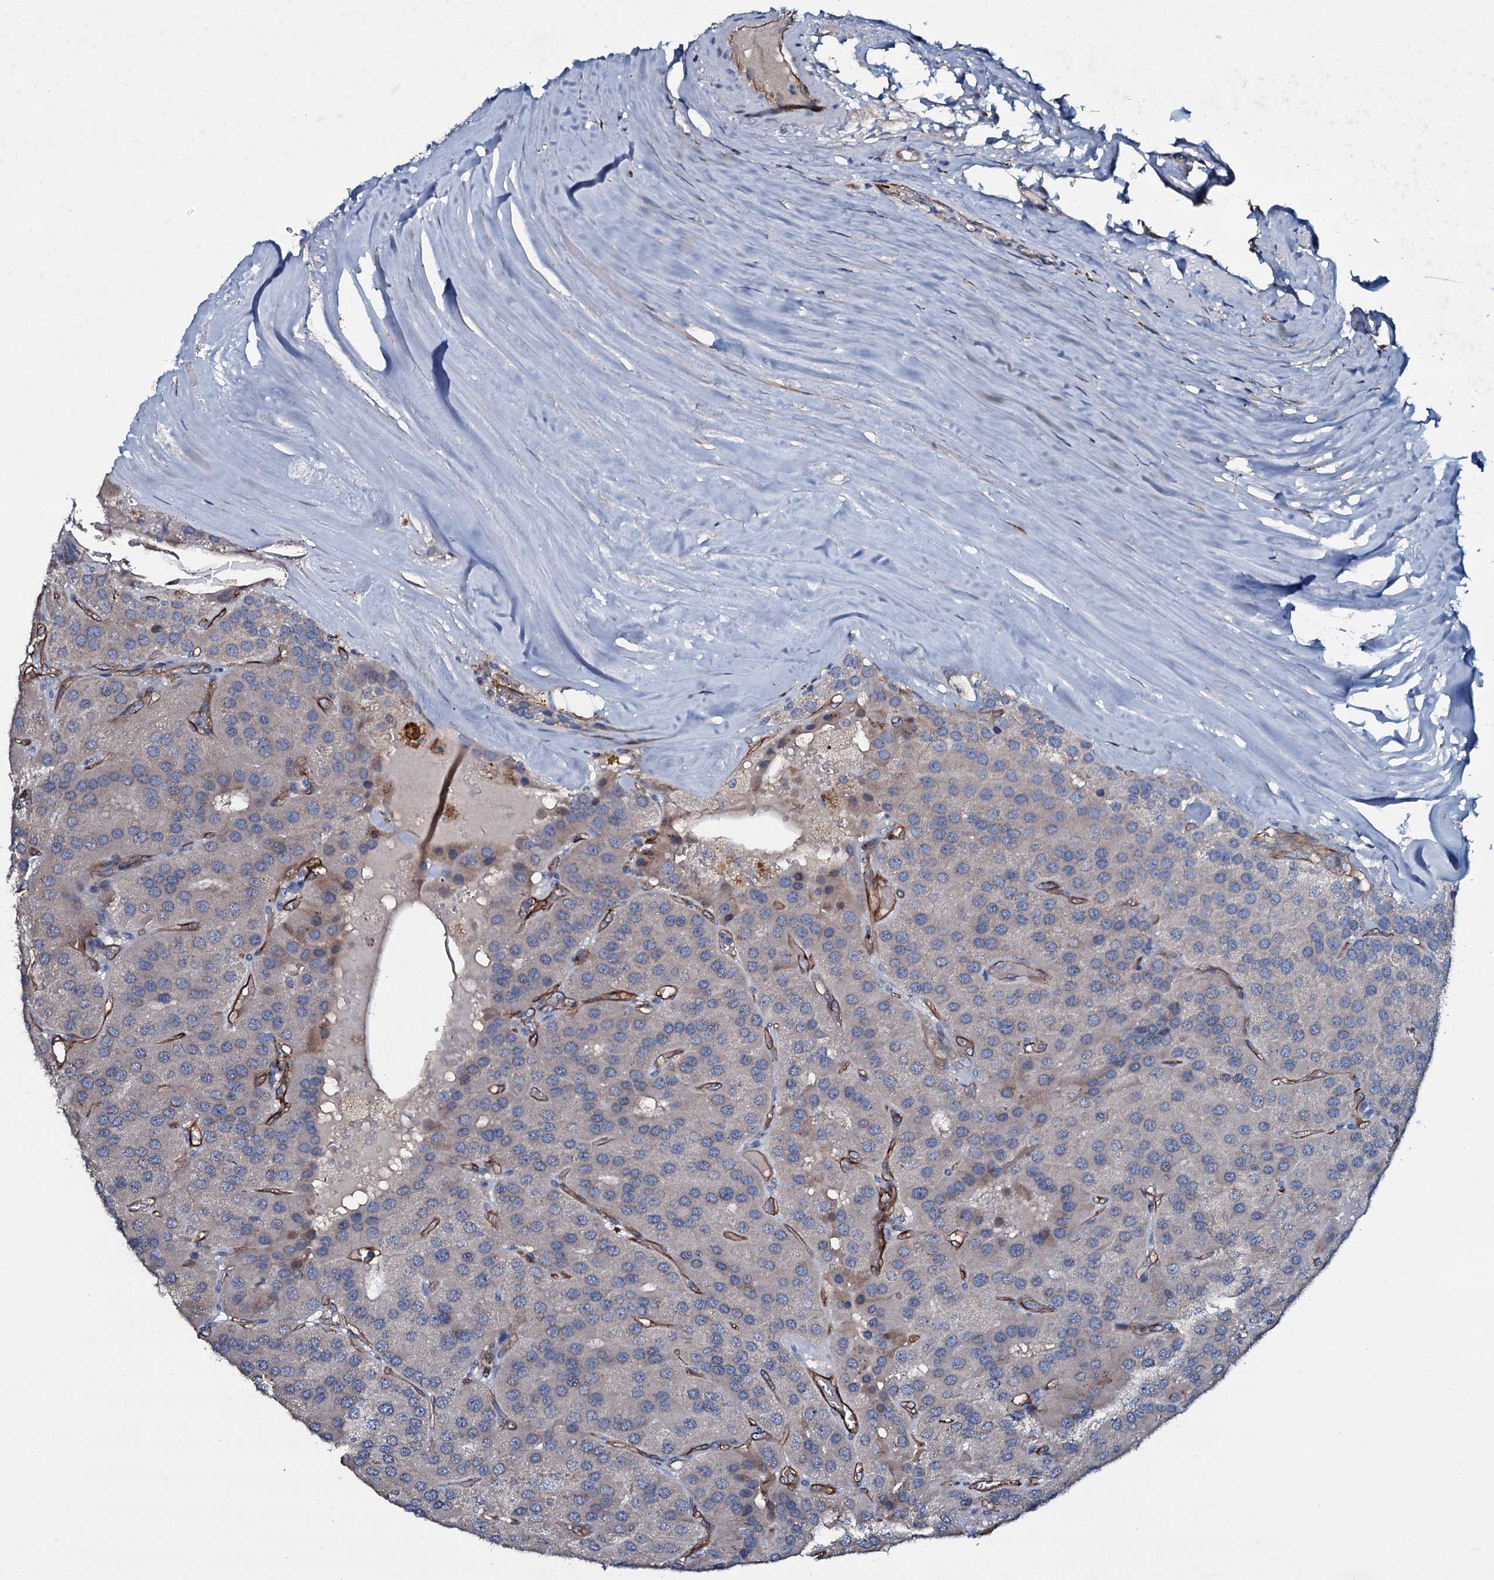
{"staining": {"intensity": "negative", "quantity": "none", "location": "none"}, "tissue": "parathyroid gland", "cell_type": "Glandular cells", "image_type": "normal", "snomed": [{"axis": "morphology", "description": "Normal tissue, NOS"}, {"axis": "morphology", "description": "Adenoma, NOS"}, {"axis": "topography", "description": "Parathyroid gland"}], "caption": "High power microscopy image of an immunohistochemistry (IHC) photomicrograph of unremarkable parathyroid gland, revealing no significant expression in glandular cells.", "gene": "CLEC14A", "patient": {"sex": "female", "age": 86}}